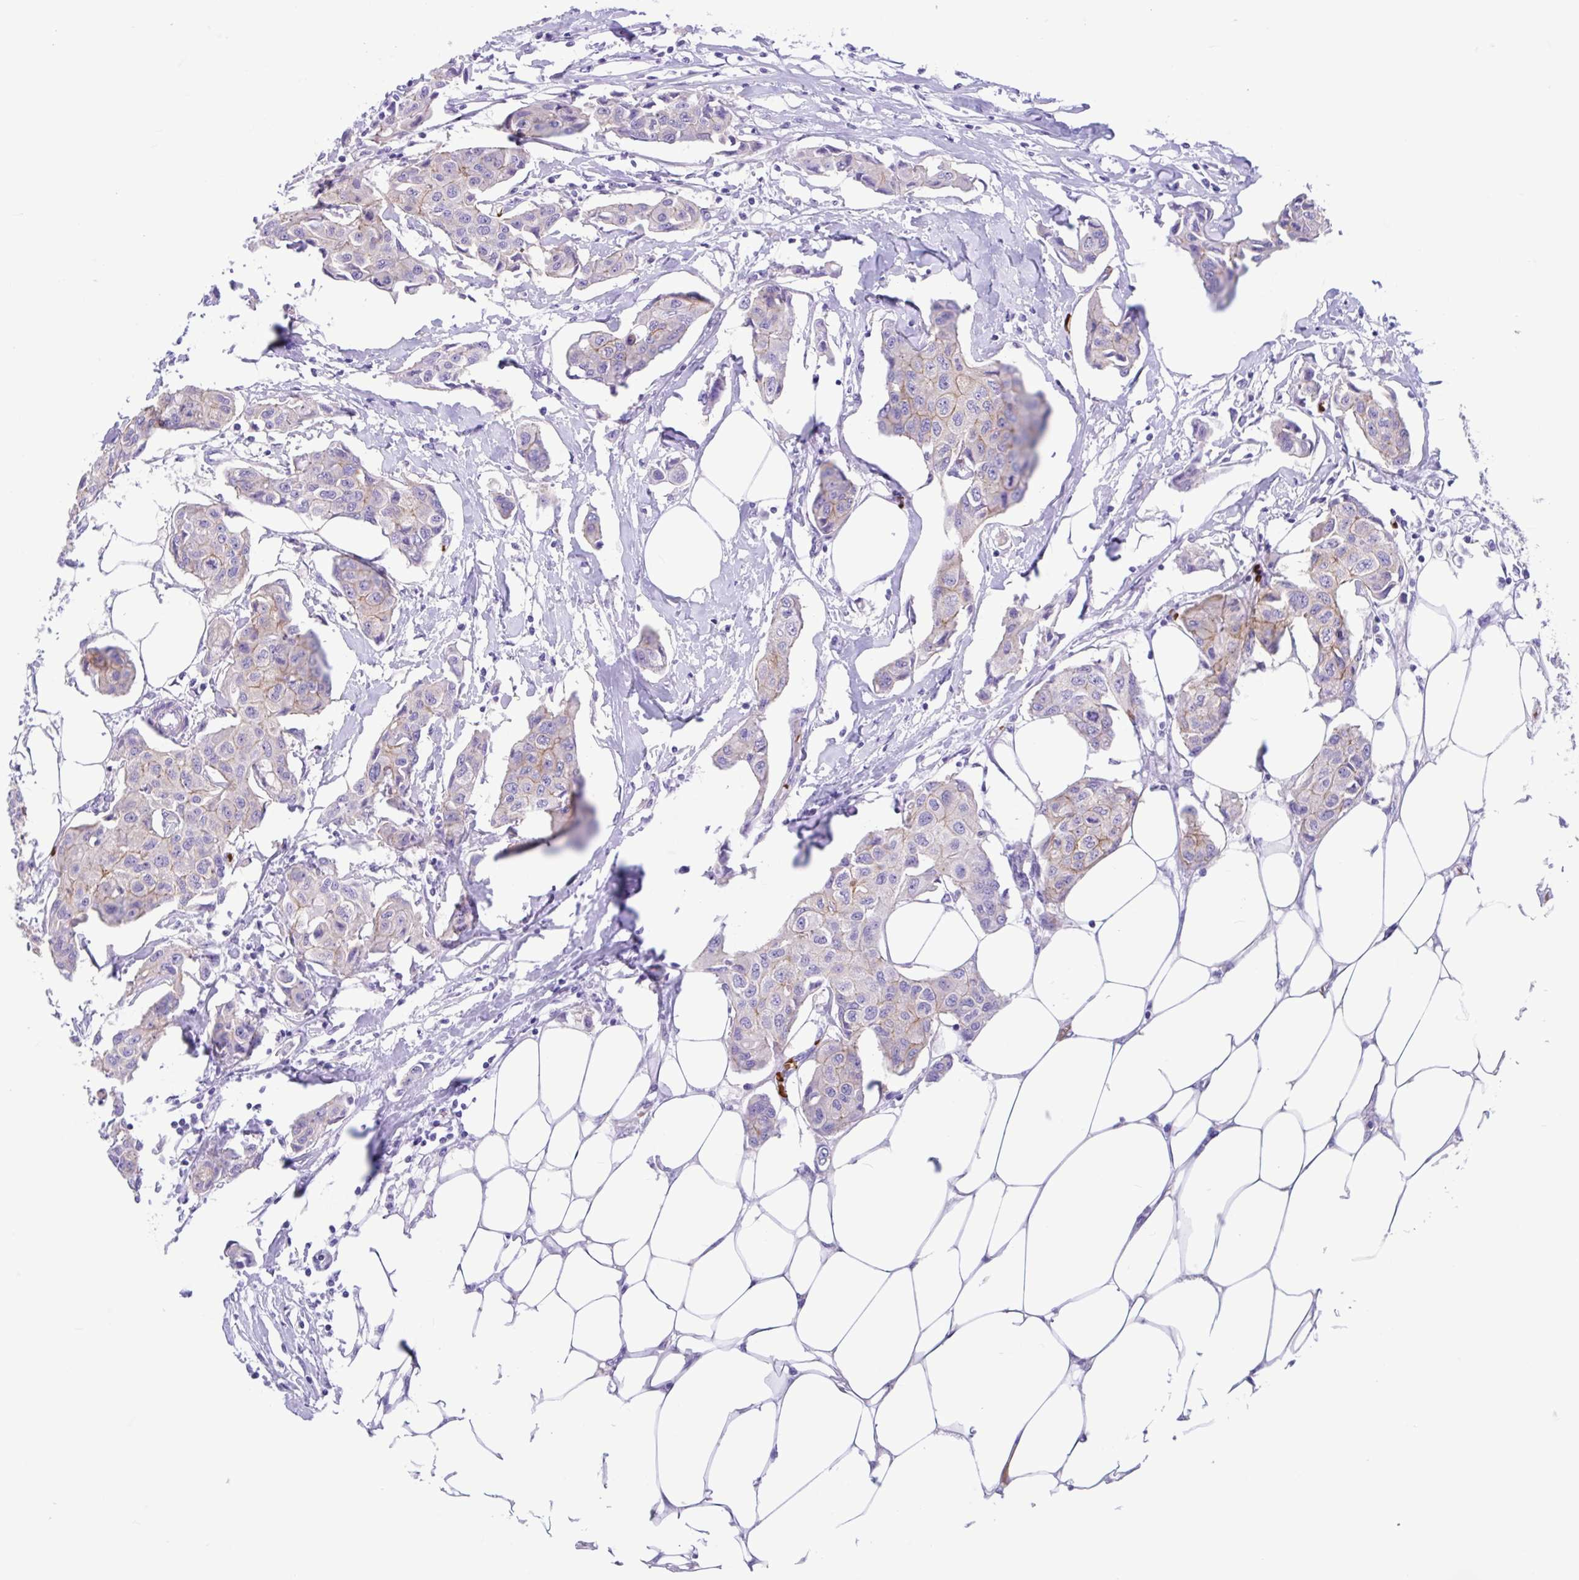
{"staining": {"intensity": "weak", "quantity": "<25%", "location": "cytoplasmic/membranous"}, "tissue": "breast cancer", "cell_type": "Tumor cells", "image_type": "cancer", "snomed": [{"axis": "morphology", "description": "Duct carcinoma"}, {"axis": "topography", "description": "Breast"}, {"axis": "topography", "description": "Lymph node"}], "caption": "This is an immunohistochemistry (IHC) image of invasive ductal carcinoma (breast). There is no positivity in tumor cells.", "gene": "TMEM79", "patient": {"sex": "female", "age": 80}}